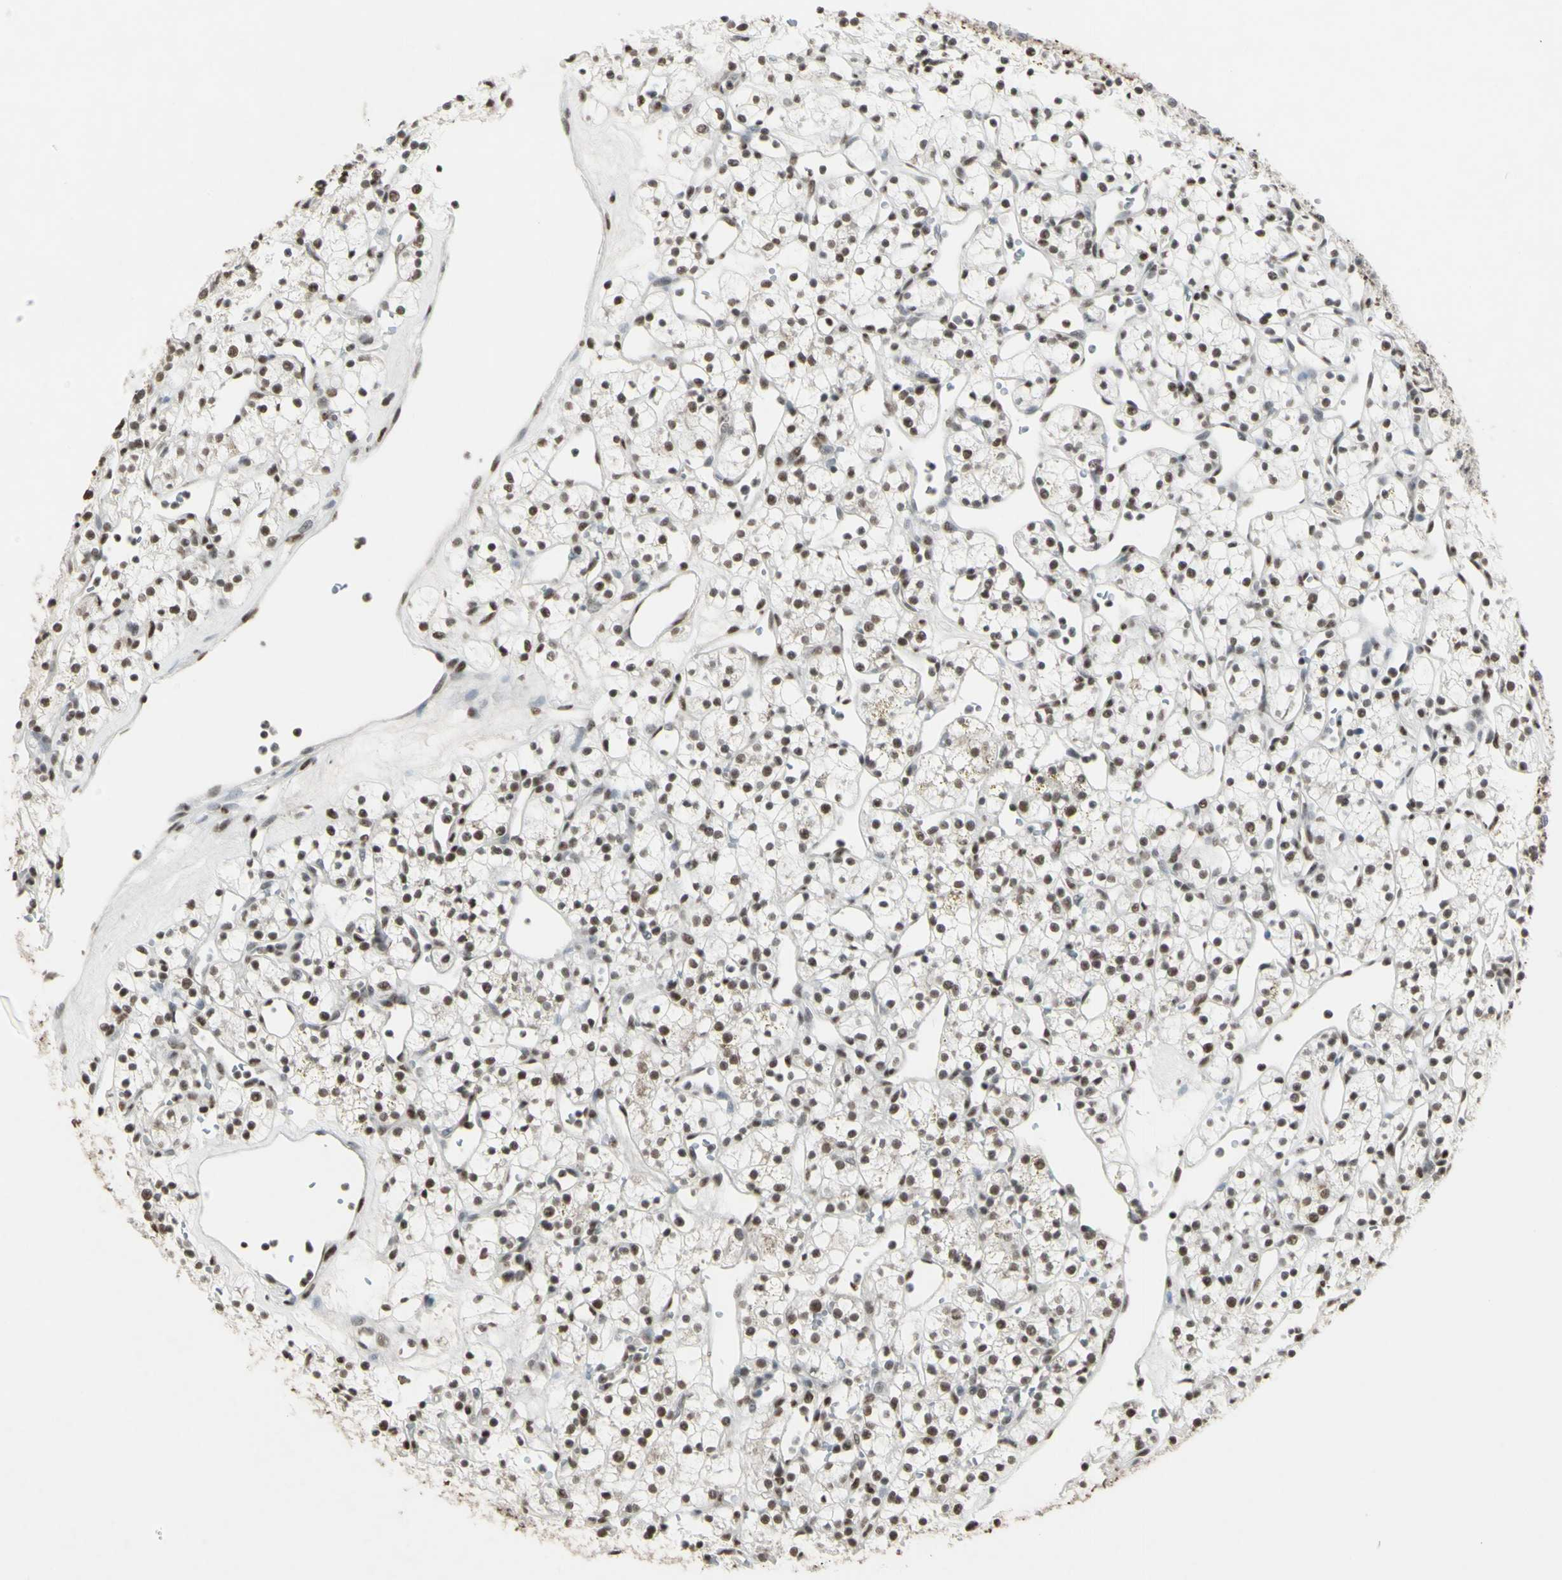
{"staining": {"intensity": "moderate", "quantity": ">75%", "location": "nuclear"}, "tissue": "renal cancer", "cell_type": "Tumor cells", "image_type": "cancer", "snomed": [{"axis": "morphology", "description": "Adenocarcinoma, NOS"}, {"axis": "topography", "description": "Kidney"}], "caption": "Immunohistochemical staining of renal cancer shows medium levels of moderate nuclear expression in about >75% of tumor cells.", "gene": "TRIM28", "patient": {"sex": "female", "age": 60}}